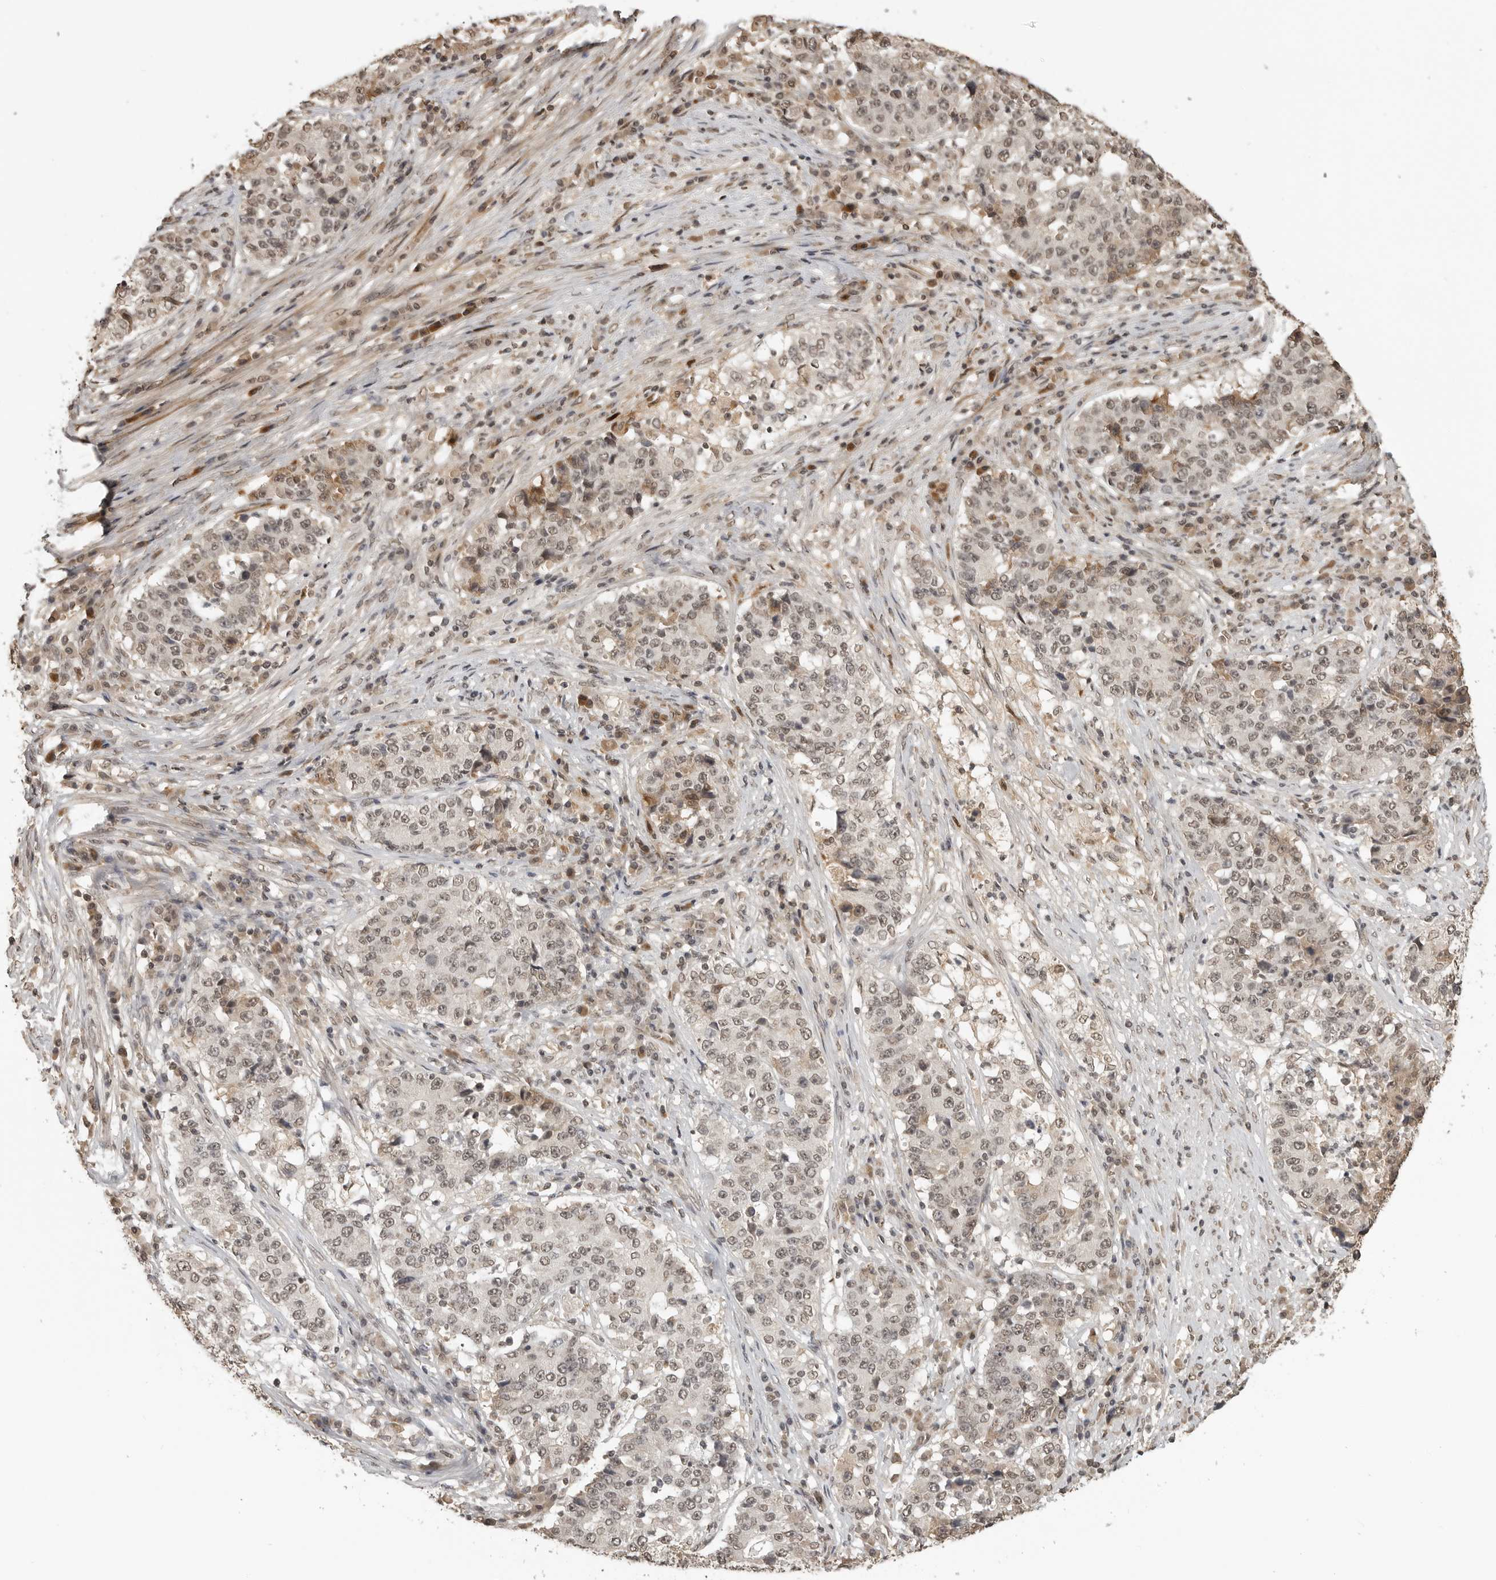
{"staining": {"intensity": "weak", "quantity": "<25%", "location": "nuclear"}, "tissue": "stomach cancer", "cell_type": "Tumor cells", "image_type": "cancer", "snomed": [{"axis": "morphology", "description": "Adenocarcinoma, NOS"}, {"axis": "topography", "description": "Stomach"}], "caption": "Adenocarcinoma (stomach) was stained to show a protein in brown. There is no significant expression in tumor cells.", "gene": "CLOCK", "patient": {"sex": "male", "age": 59}}